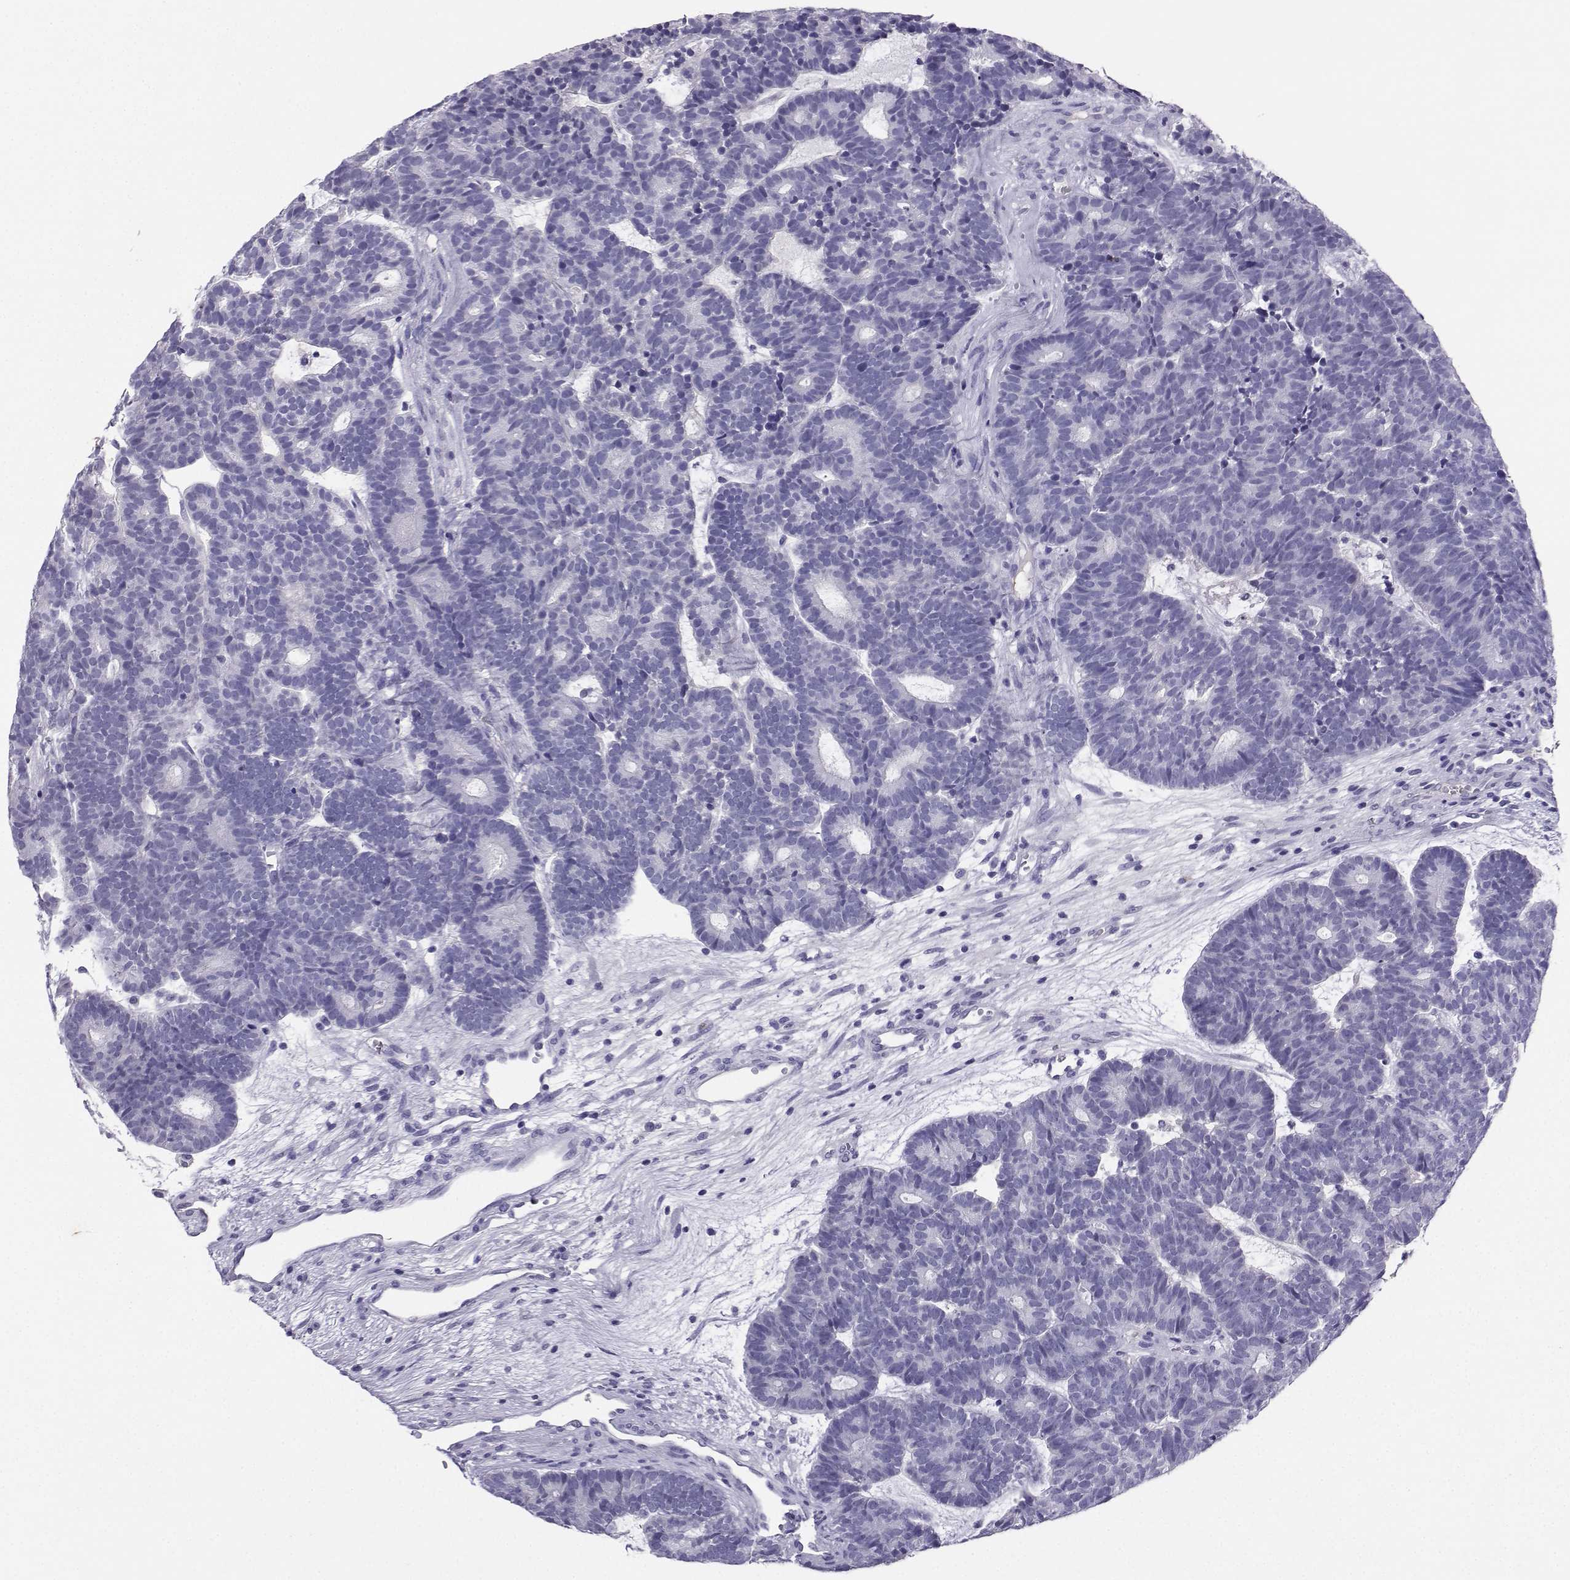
{"staining": {"intensity": "negative", "quantity": "none", "location": "none"}, "tissue": "head and neck cancer", "cell_type": "Tumor cells", "image_type": "cancer", "snomed": [{"axis": "morphology", "description": "Adenocarcinoma, NOS"}, {"axis": "topography", "description": "Head-Neck"}], "caption": "IHC histopathology image of neoplastic tissue: head and neck adenocarcinoma stained with DAB (3,3'-diaminobenzidine) exhibits no significant protein expression in tumor cells.", "gene": "GRIK4", "patient": {"sex": "female", "age": 81}}